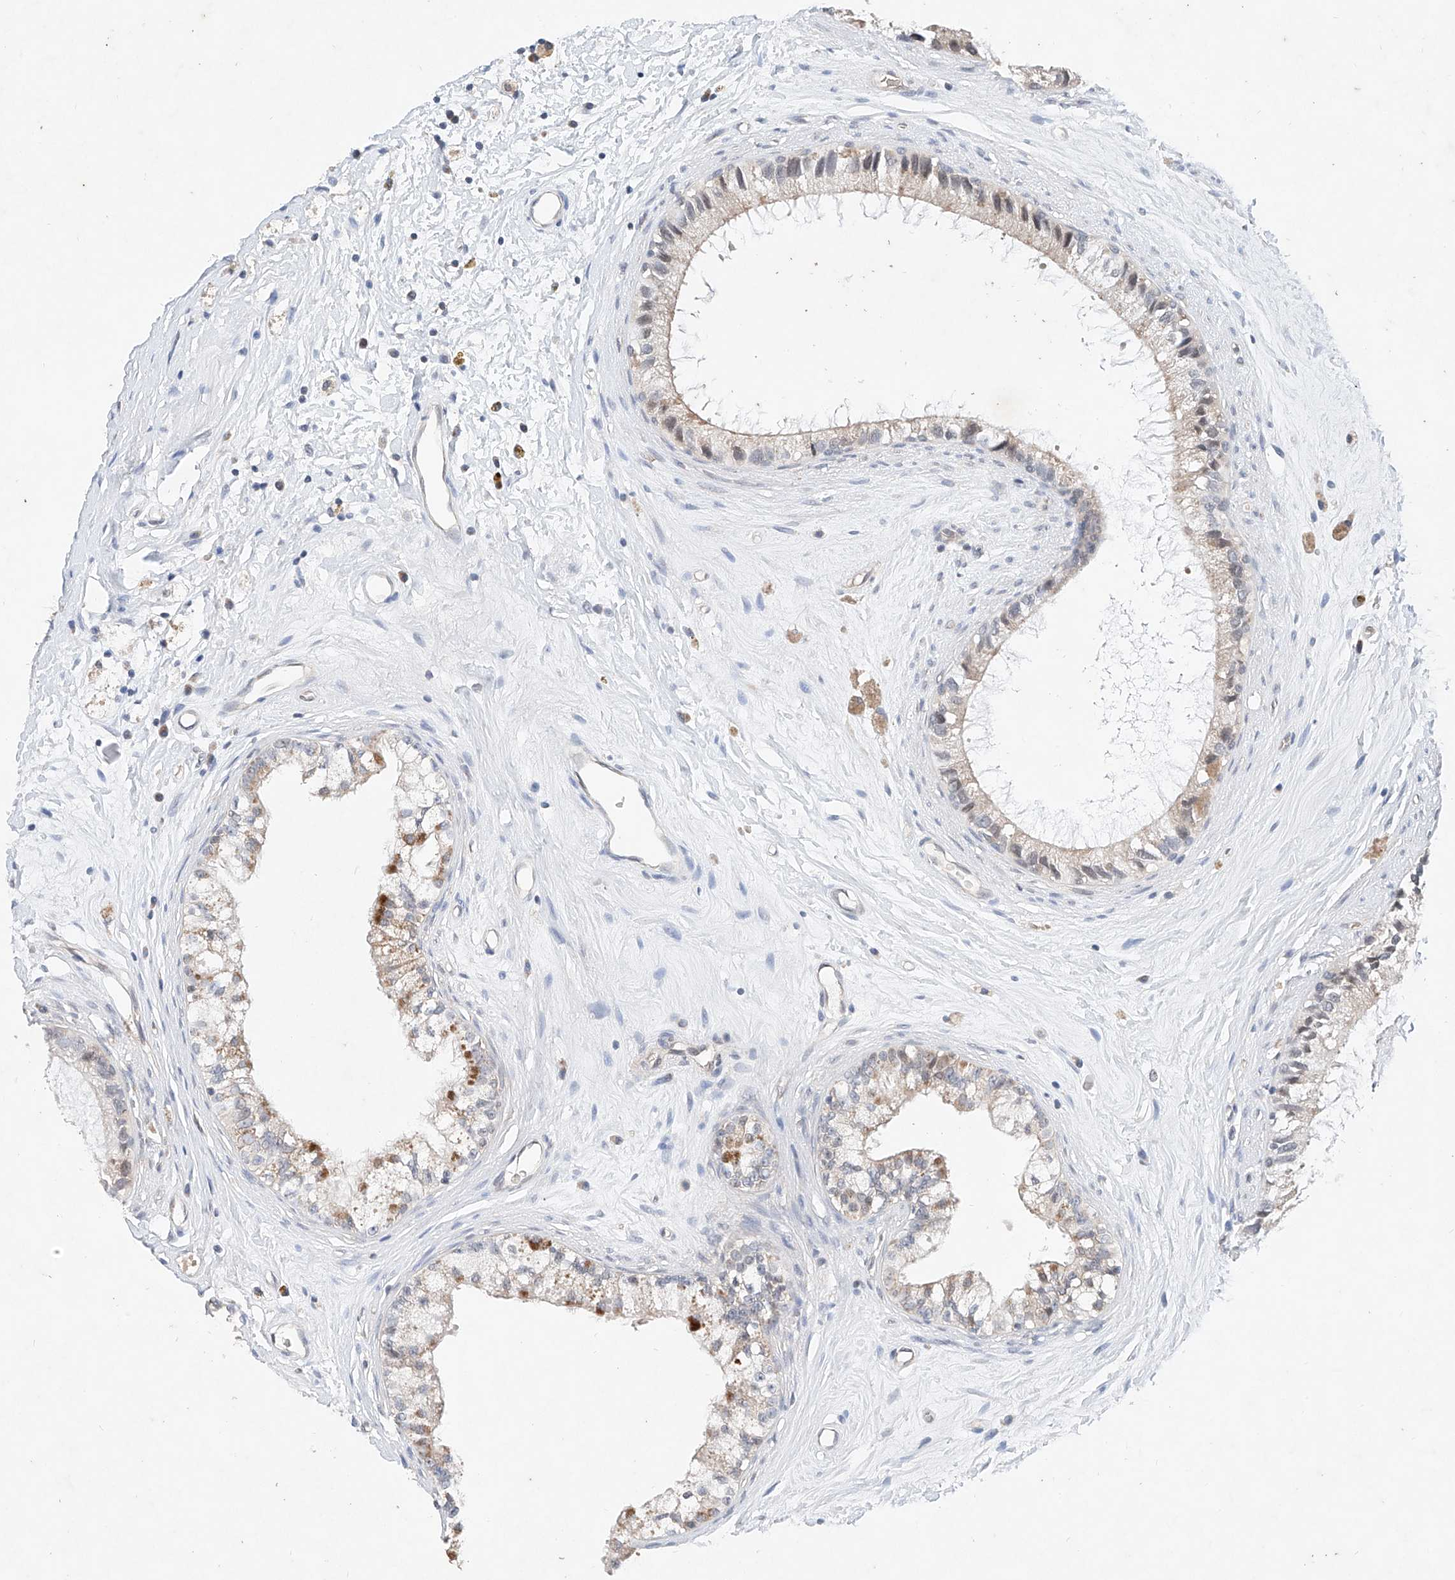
{"staining": {"intensity": "moderate", "quantity": "<25%", "location": "cytoplasmic/membranous"}, "tissue": "epididymis", "cell_type": "Glandular cells", "image_type": "normal", "snomed": [{"axis": "morphology", "description": "Normal tissue, NOS"}, {"axis": "topography", "description": "Epididymis"}], "caption": "Epididymis stained with DAB (3,3'-diaminobenzidine) IHC displays low levels of moderate cytoplasmic/membranous staining in approximately <25% of glandular cells.", "gene": "FASTK", "patient": {"sex": "male", "age": 80}}